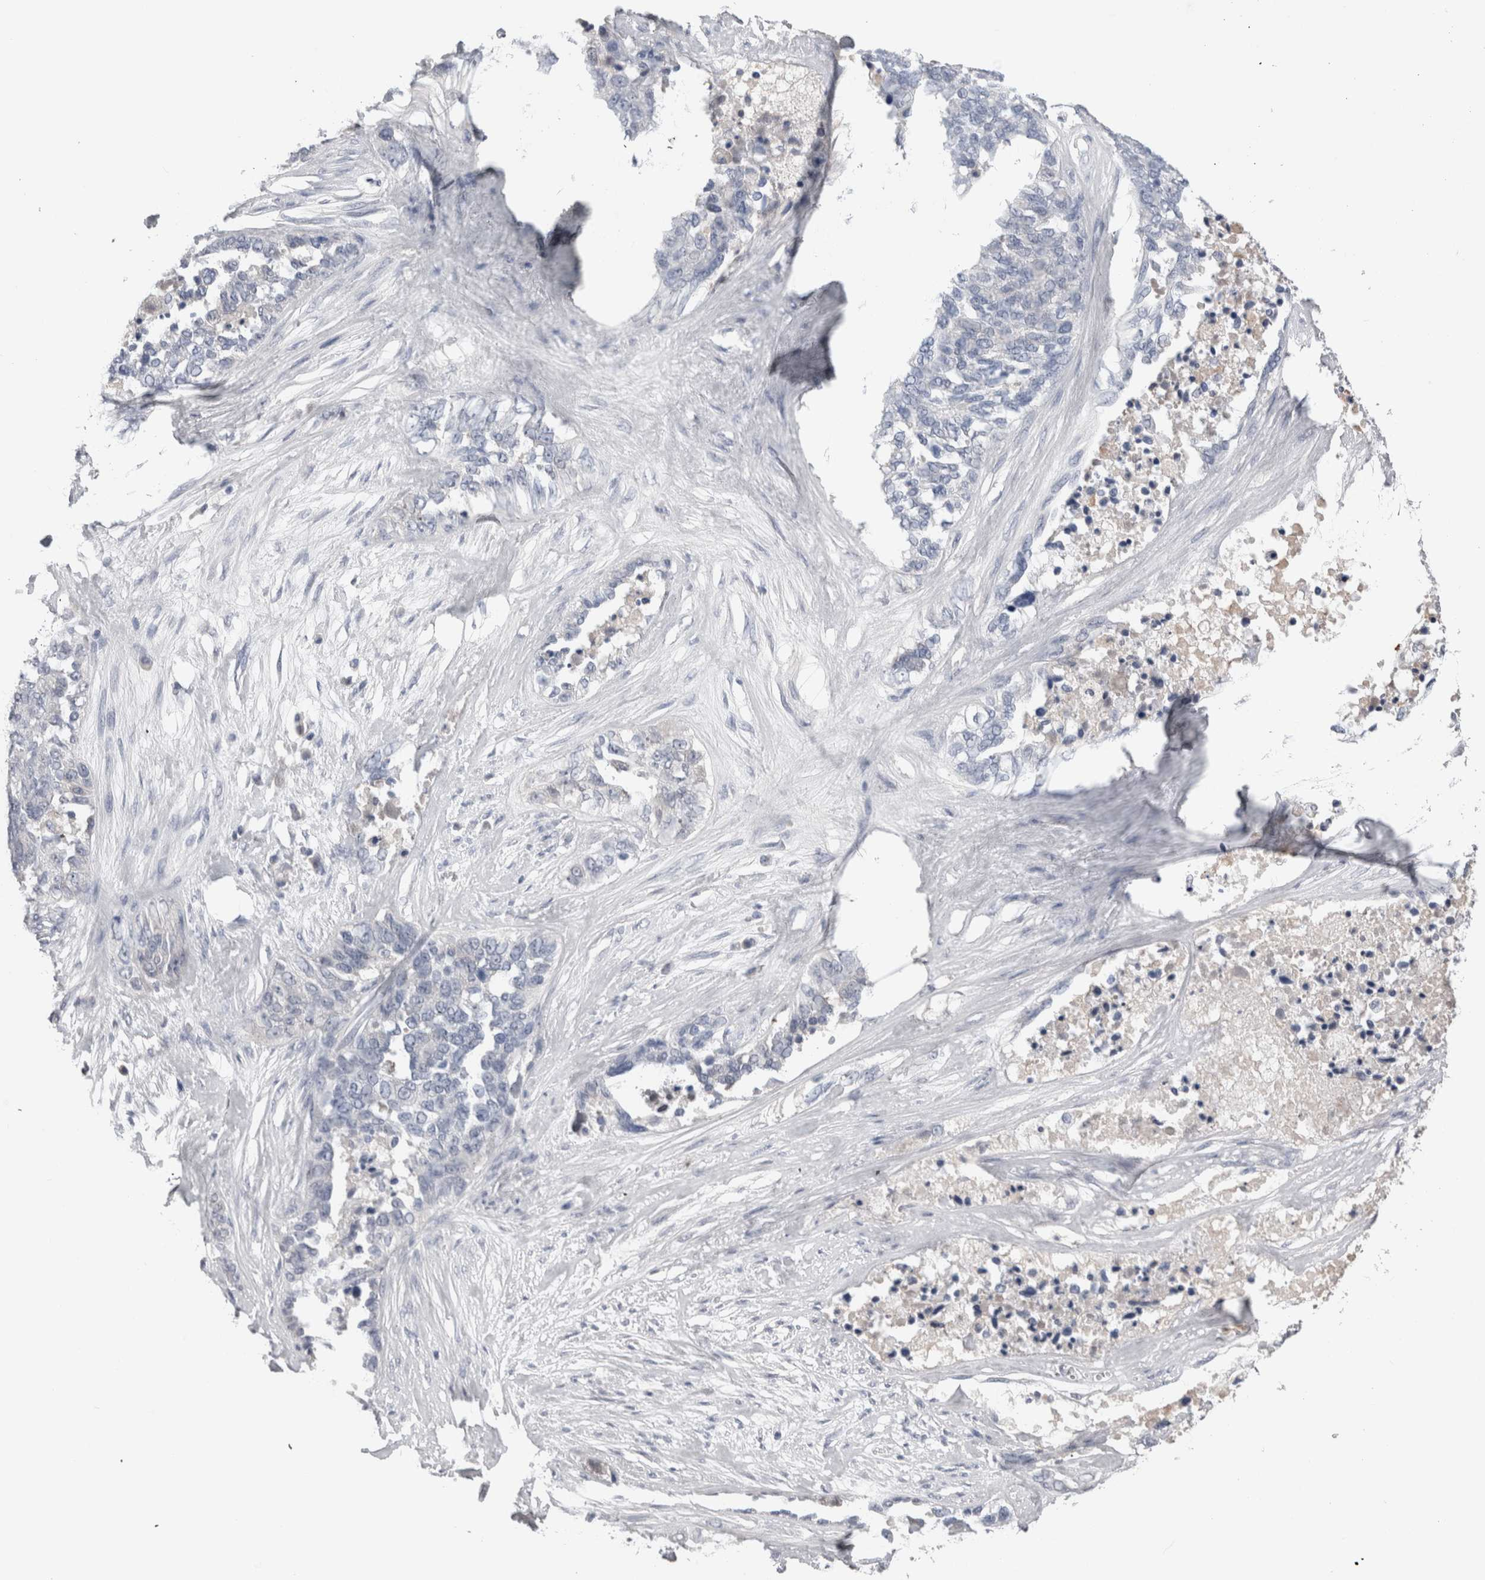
{"staining": {"intensity": "negative", "quantity": "none", "location": "none"}, "tissue": "ovarian cancer", "cell_type": "Tumor cells", "image_type": "cancer", "snomed": [{"axis": "morphology", "description": "Cystadenocarcinoma, serous, NOS"}, {"axis": "topography", "description": "Ovary"}], "caption": "High power microscopy image of an immunohistochemistry image of ovarian serous cystadenocarcinoma, revealing no significant expression in tumor cells.", "gene": "FABP4", "patient": {"sex": "female", "age": 44}}